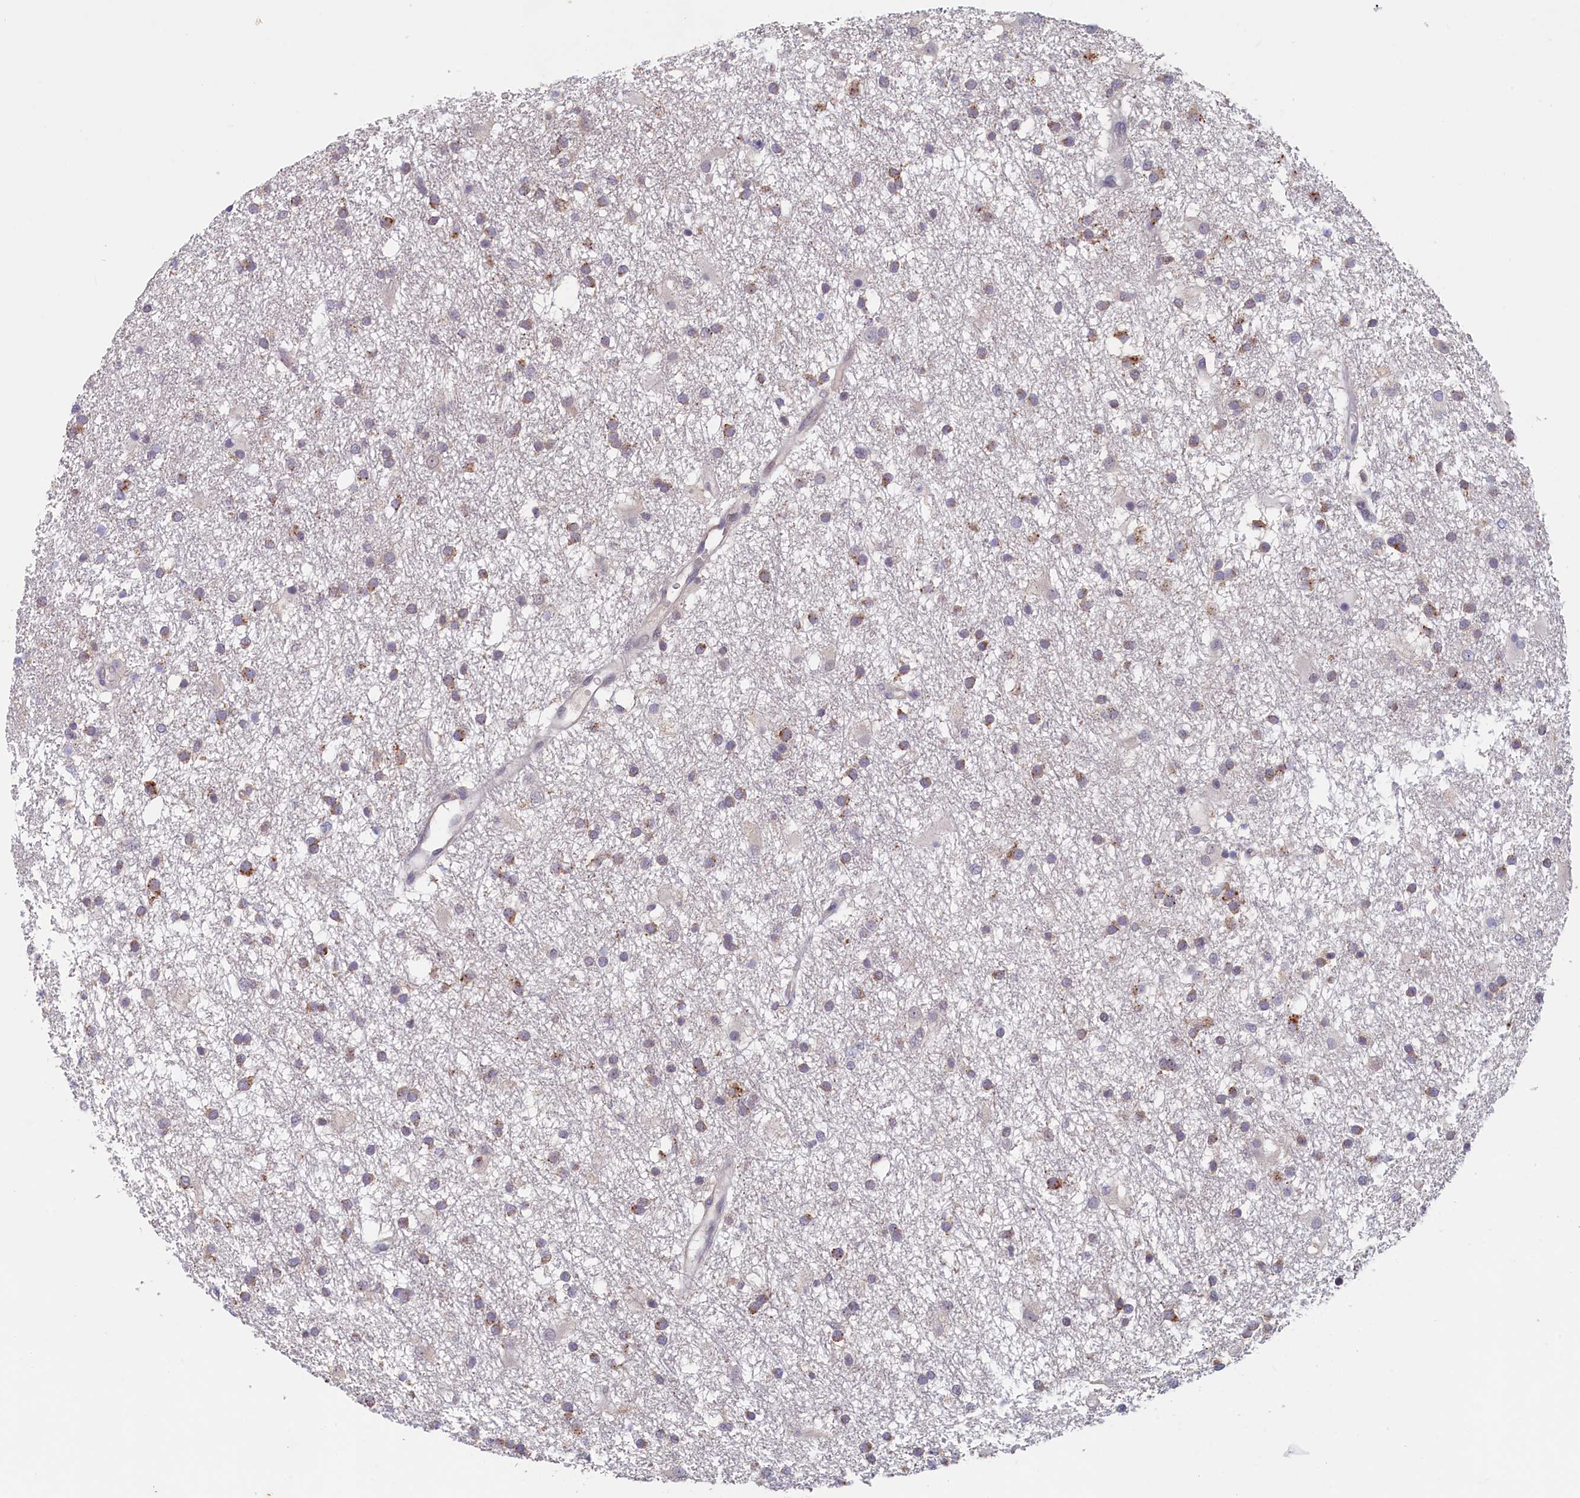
{"staining": {"intensity": "weak", "quantity": "25%-75%", "location": "cytoplasmic/membranous"}, "tissue": "glioma", "cell_type": "Tumor cells", "image_type": "cancer", "snomed": [{"axis": "morphology", "description": "Glioma, malignant, High grade"}, {"axis": "topography", "description": "Brain"}], "caption": "The photomicrograph shows a brown stain indicating the presence of a protein in the cytoplasmic/membranous of tumor cells in malignant glioma (high-grade).", "gene": "NUBP2", "patient": {"sex": "male", "age": 77}}